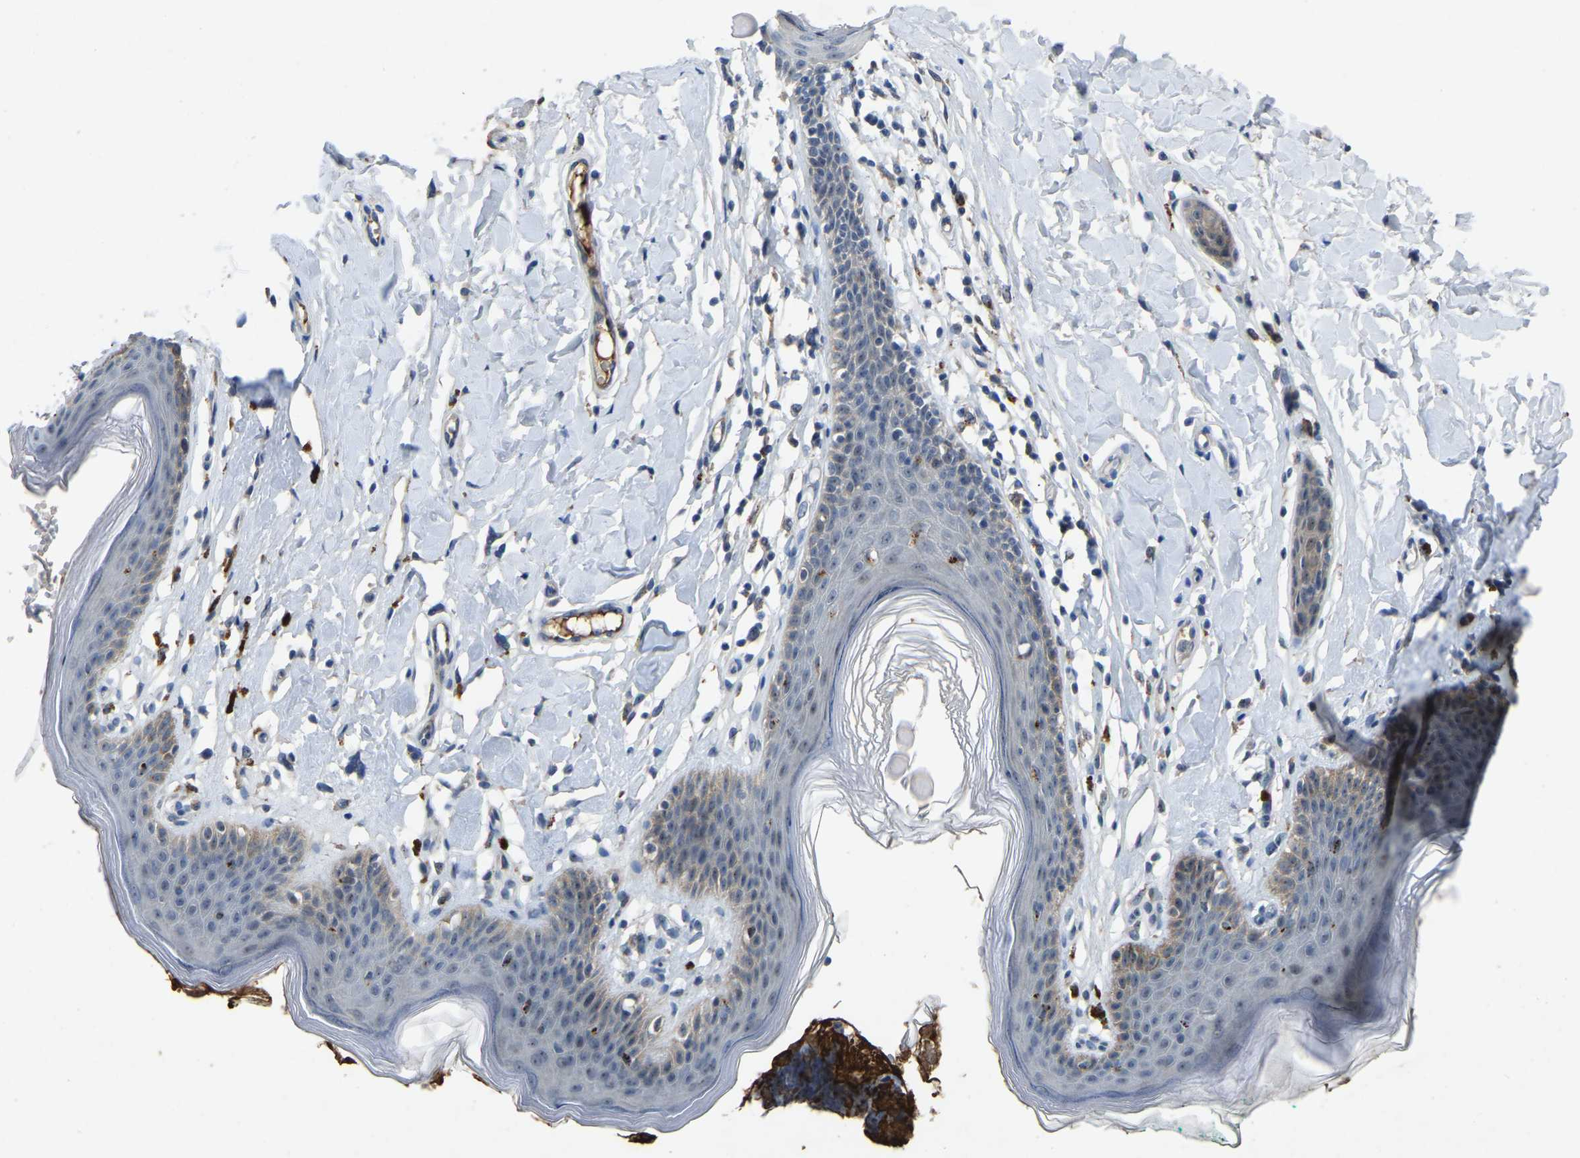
{"staining": {"intensity": "moderate", "quantity": "<25%", "location": "cytoplasmic/membranous"}, "tissue": "skin", "cell_type": "Epidermal cells", "image_type": "normal", "snomed": [{"axis": "morphology", "description": "Normal tissue, NOS"}, {"axis": "topography", "description": "Vulva"}], "caption": "Skin stained with DAB (3,3'-diaminobenzidine) IHC displays low levels of moderate cytoplasmic/membranous expression in approximately <25% of epidermal cells. The staining was performed using DAB (3,3'-diaminobenzidine) to visualize the protein expression in brown, while the nuclei were stained in blue with hematoxylin (Magnification: 20x).", "gene": "FHIT", "patient": {"sex": "female", "age": 66}}